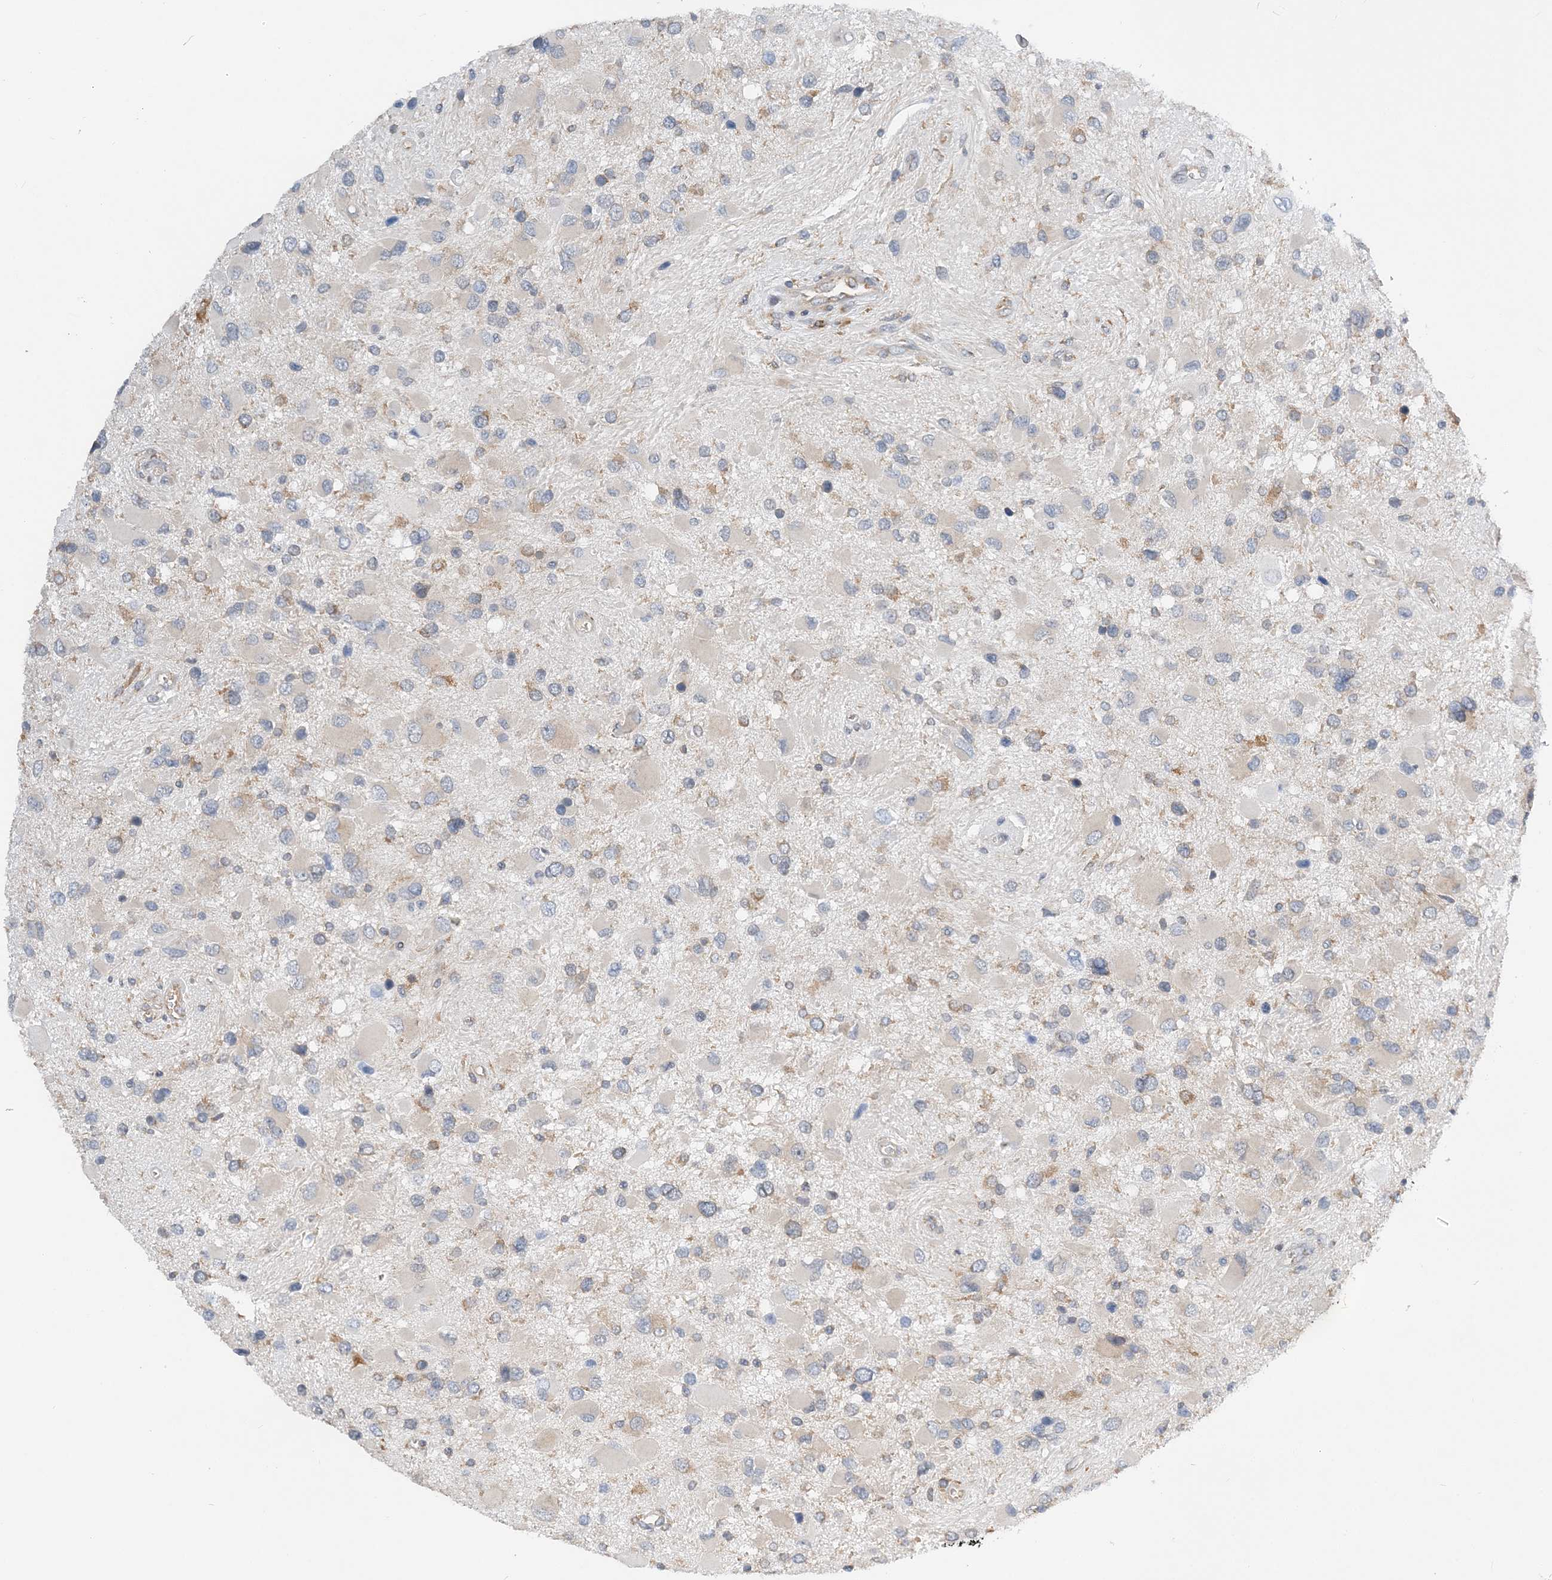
{"staining": {"intensity": "negative", "quantity": "none", "location": "none"}, "tissue": "glioma", "cell_type": "Tumor cells", "image_type": "cancer", "snomed": [{"axis": "morphology", "description": "Glioma, malignant, High grade"}, {"axis": "topography", "description": "Brain"}], "caption": "Immunohistochemistry image of human high-grade glioma (malignant) stained for a protein (brown), which displays no staining in tumor cells.", "gene": "LARP4B", "patient": {"sex": "male", "age": 53}}